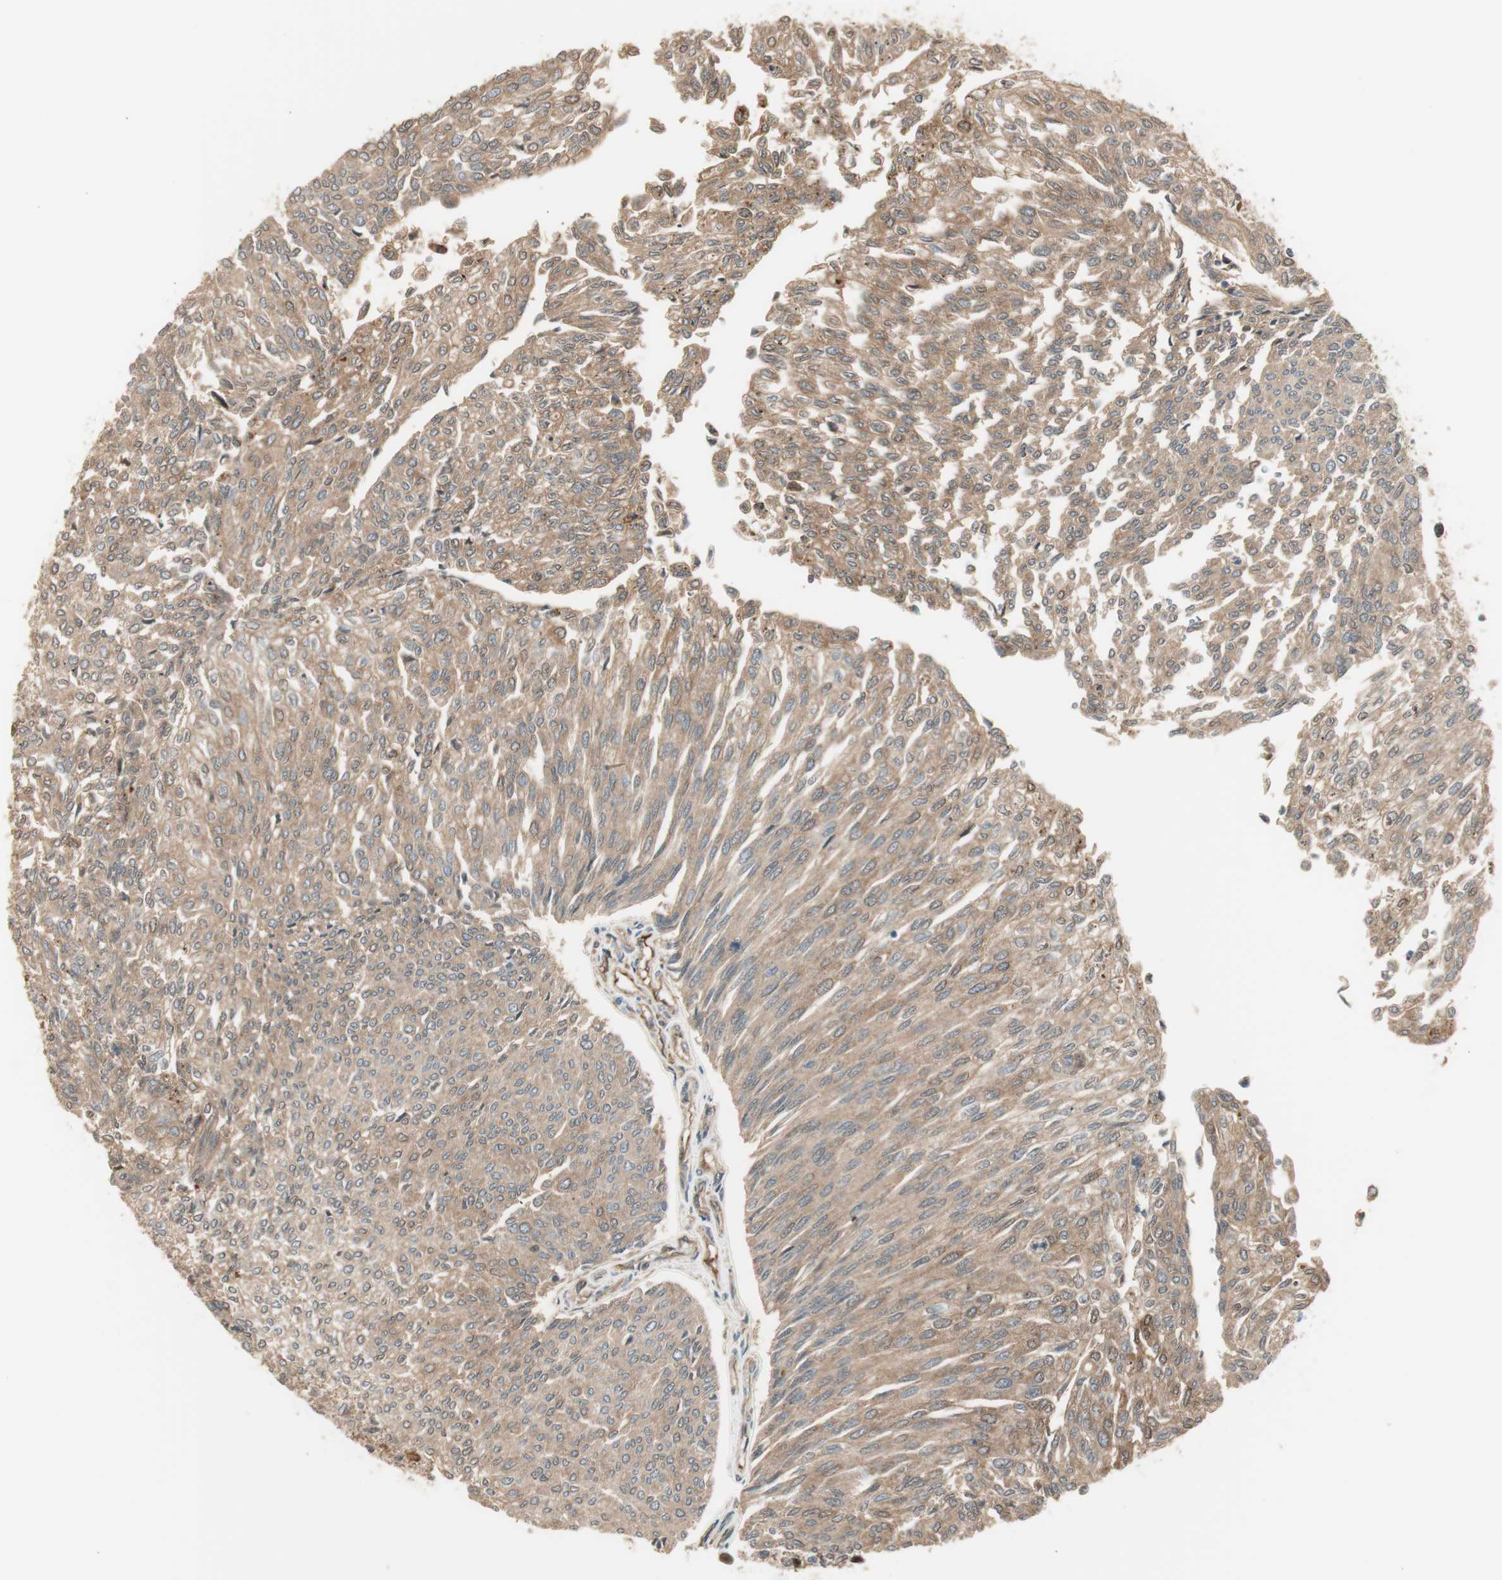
{"staining": {"intensity": "moderate", "quantity": ">75%", "location": "cytoplasmic/membranous"}, "tissue": "urothelial cancer", "cell_type": "Tumor cells", "image_type": "cancer", "snomed": [{"axis": "morphology", "description": "Urothelial carcinoma, Low grade"}, {"axis": "topography", "description": "Urinary bladder"}], "caption": "Immunohistochemical staining of human urothelial carcinoma (low-grade) exhibits medium levels of moderate cytoplasmic/membranous protein positivity in approximately >75% of tumor cells.", "gene": "SERPINB6", "patient": {"sex": "female", "age": 79}}